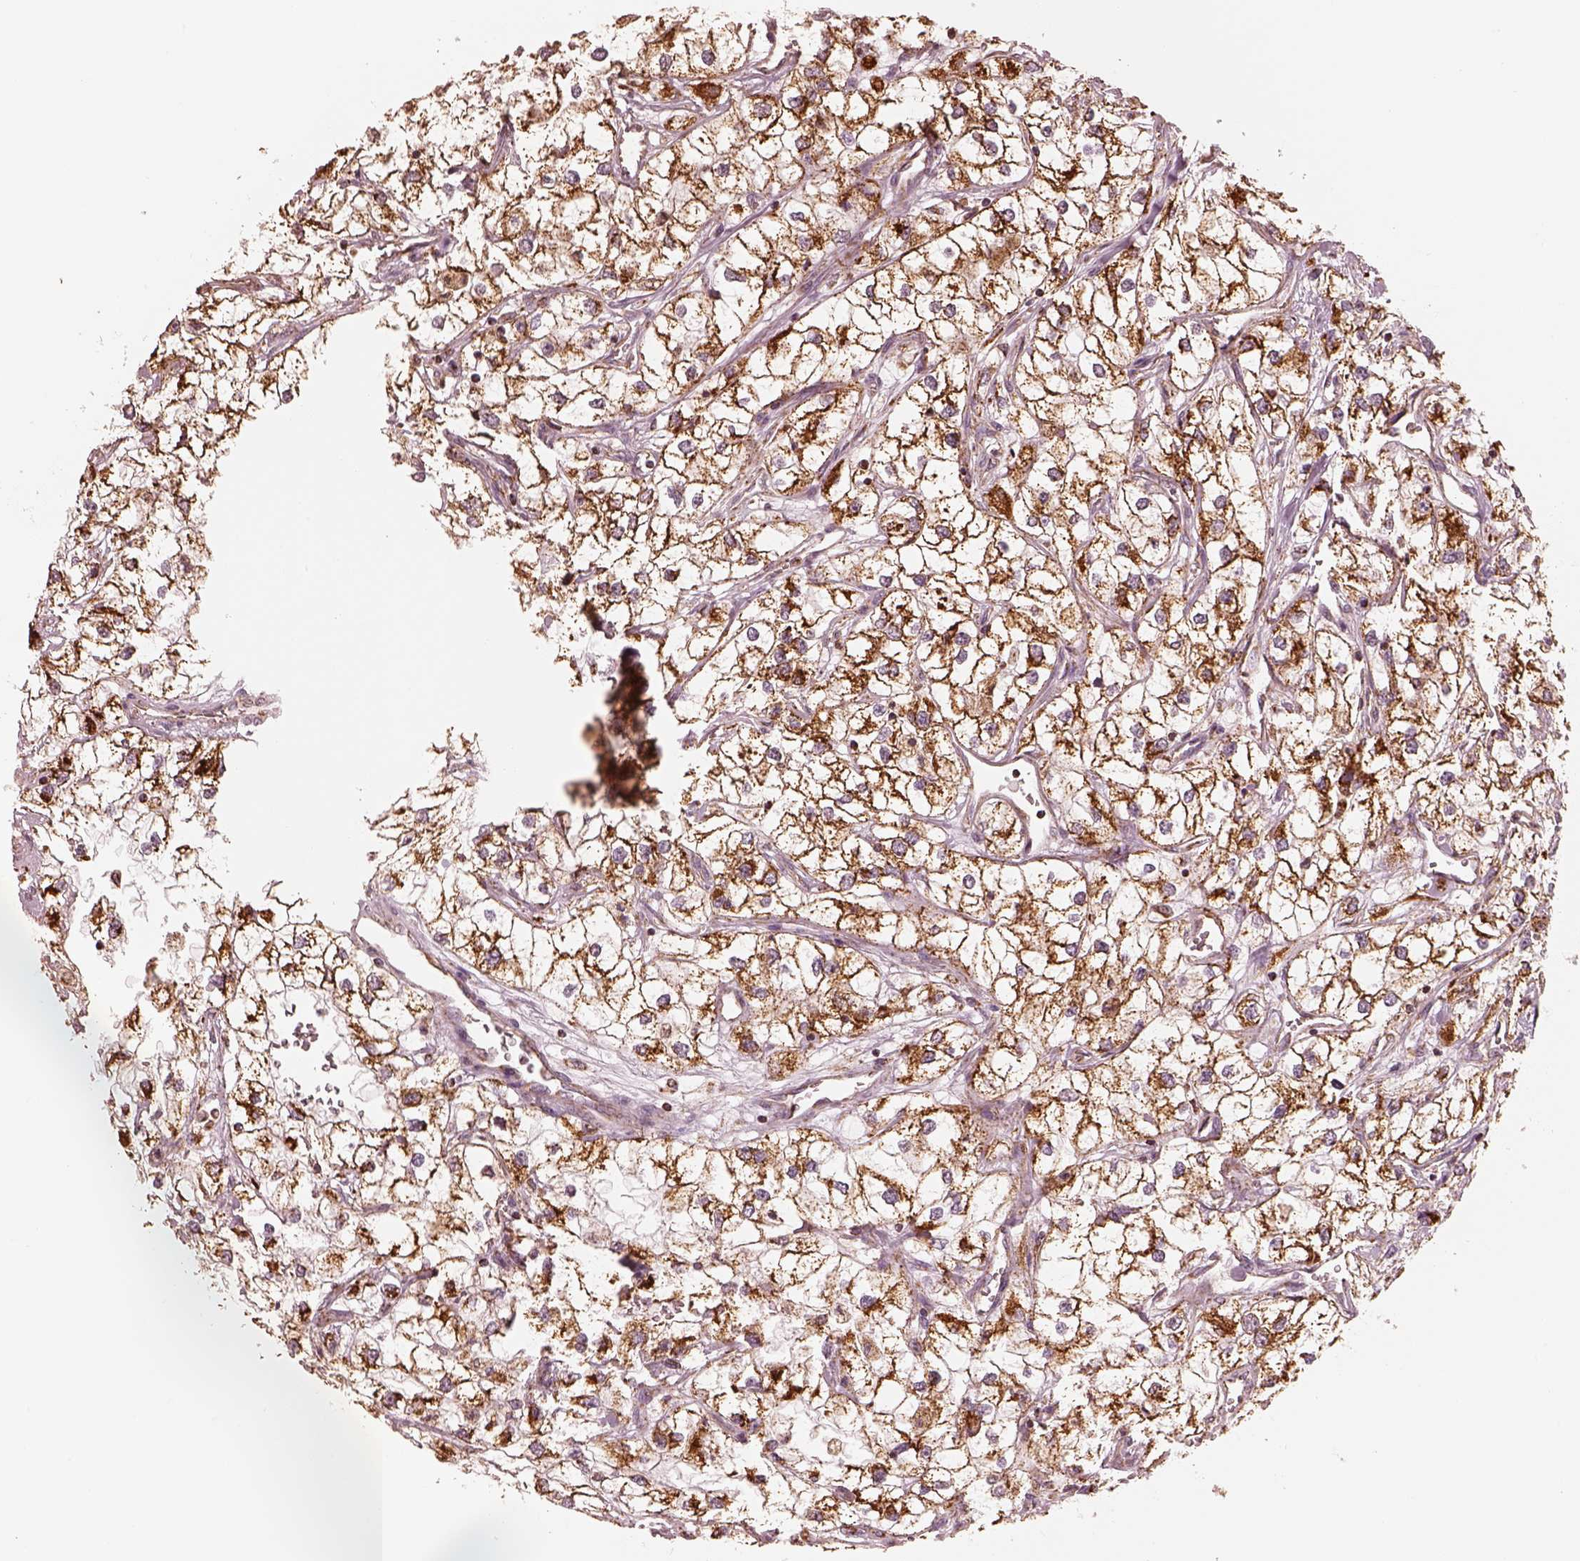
{"staining": {"intensity": "strong", "quantity": ">75%", "location": "cytoplasmic/membranous"}, "tissue": "renal cancer", "cell_type": "Tumor cells", "image_type": "cancer", "snomed": [{"axis": "morphology", "description": "Adenocarcinoma, NOS"}, {"axis": "topography", "description": "Kidney"}], "caption": "A photomicrograph of renal cancer (adenocarcinoma) stained for a protein demonstrates strong cytoplasmic/membranous brown staining in tumor cells.", "gene": "ENTPD6", "patient": {"sex": "male", "age": 59}}